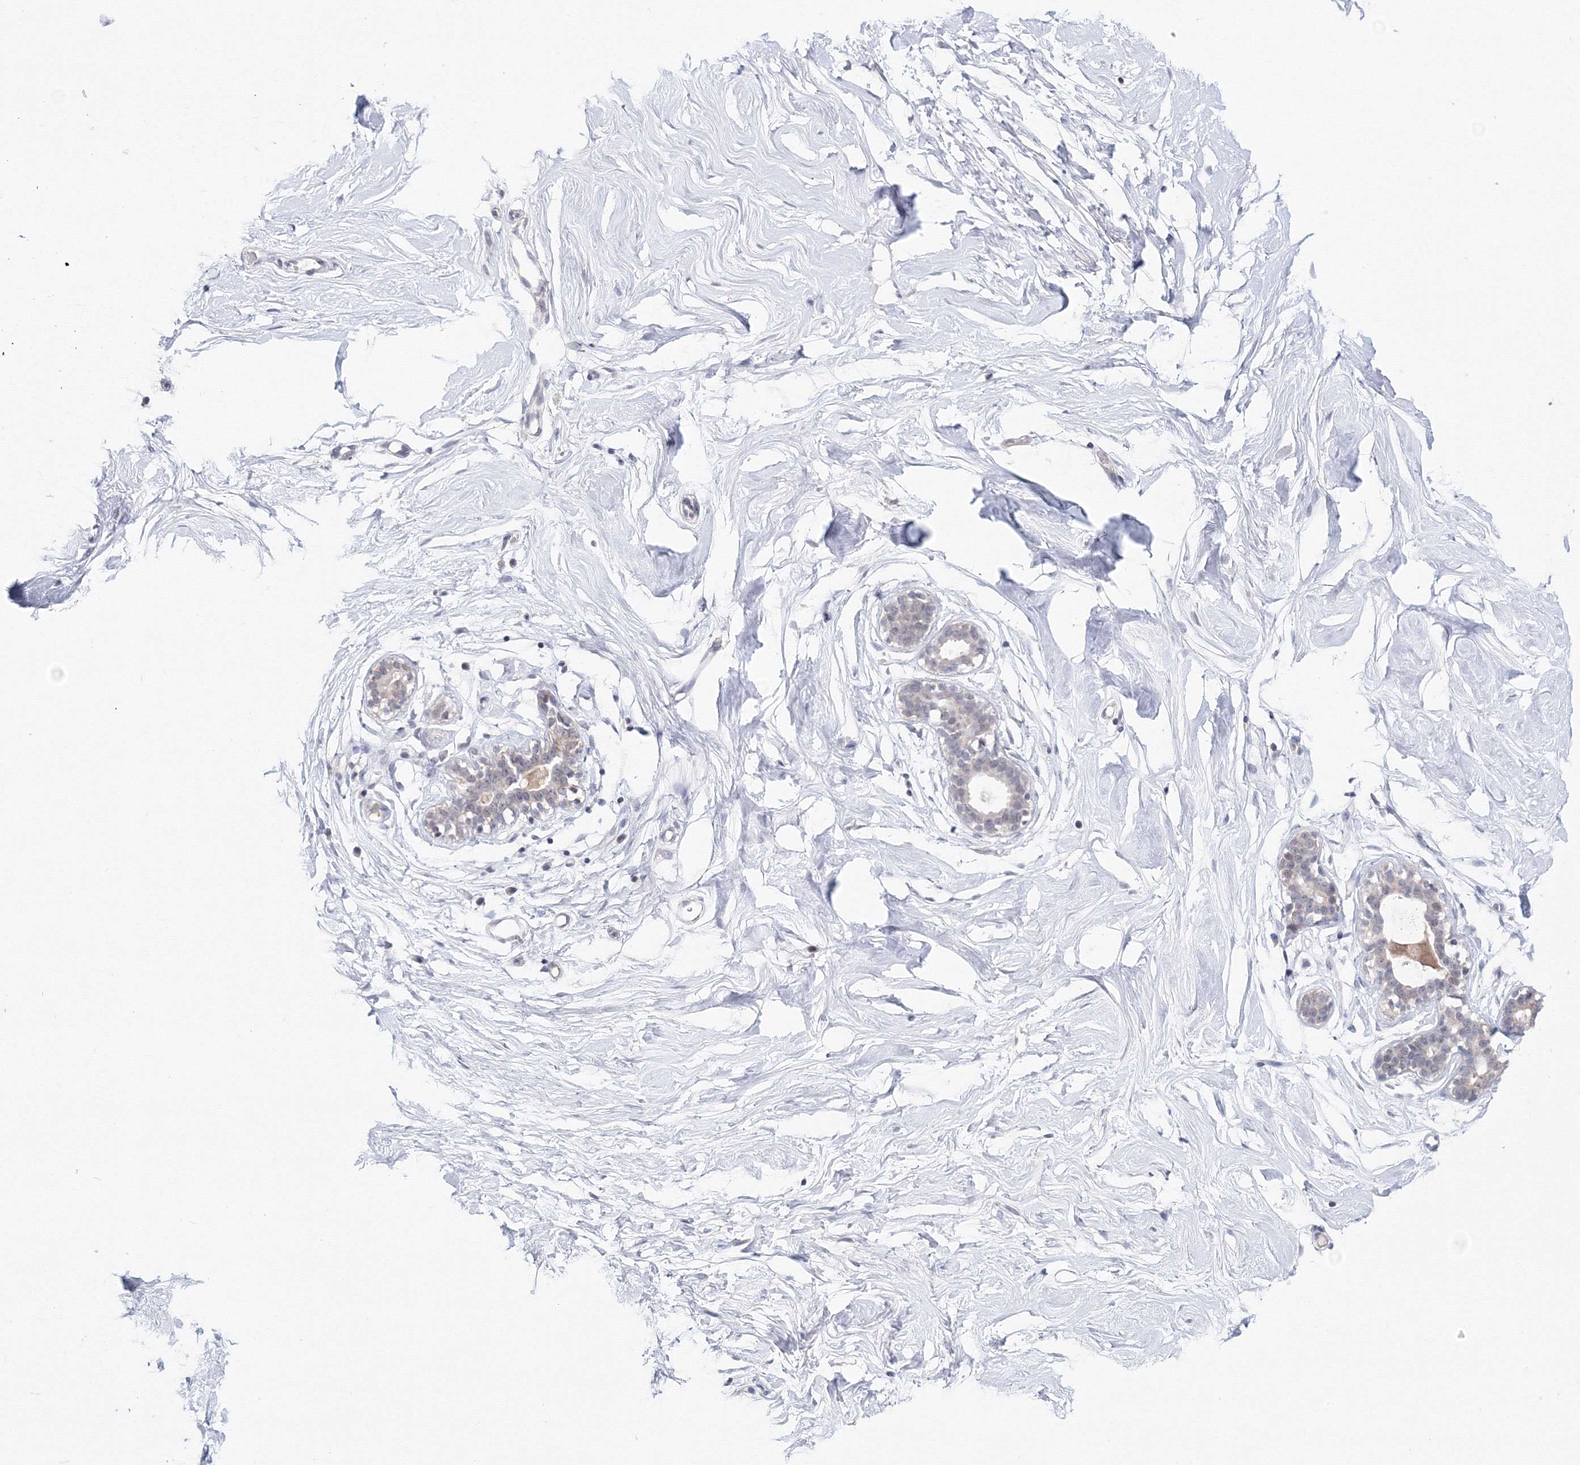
{"staining": {"intensity": "negative", "quantity": "none", "location": "none"}, "tissue": "breast", "cell_type": "Adipocytes", "image_type": "normal", "snomed": [{"axis": "morphology", "description": "Normal tissue, NOS"}, {"axis": "morphology", "description": "Adenoma, NOS"}, {"axis": "topography", "description": "Breast"}], "caption": "An immunohistochemistry micrograph of benign breast is shown. There is no staining in adipocytes of breast.", "gene": "SLC7A7", "patient": {"sex": "female", "age": 23}}